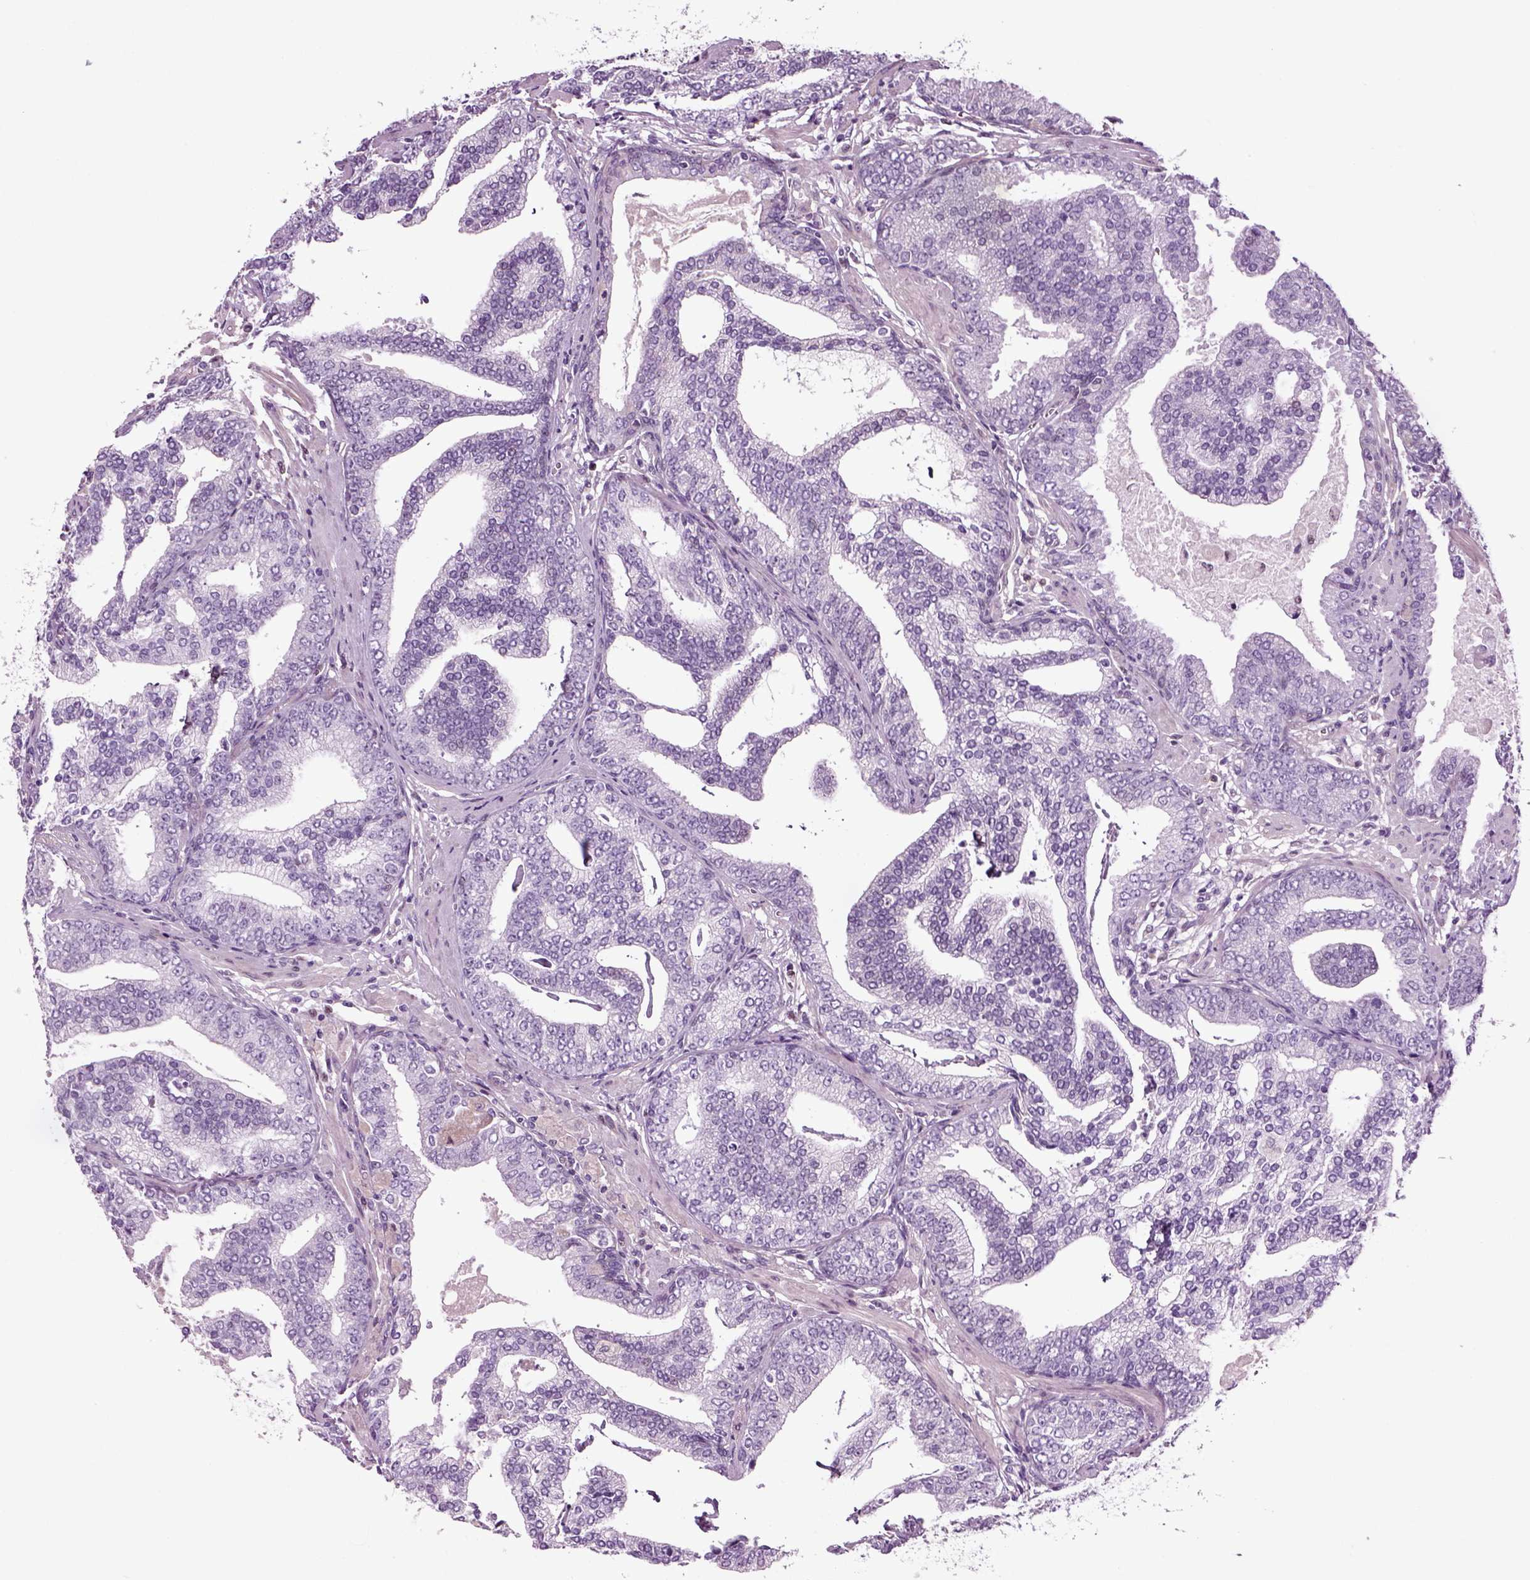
{"staining": {"intensity": "negative", "quantity": "none", "location": "none"}, "tissue": "prostate cancer", "cell_type": "Tumor cells", "image_type": "cancer", "snomed": [{"axis": "morphology", "description": "Adenocarcinoma, NOS"}, {"axis": "topography", "description": "Prostate"}], "caption": "Tumor cells show no significant protein staining in prostate cancer (adenocarcinoma).", "gene": "ARID3A", "patient": {"sex": "male", "age": 64}}